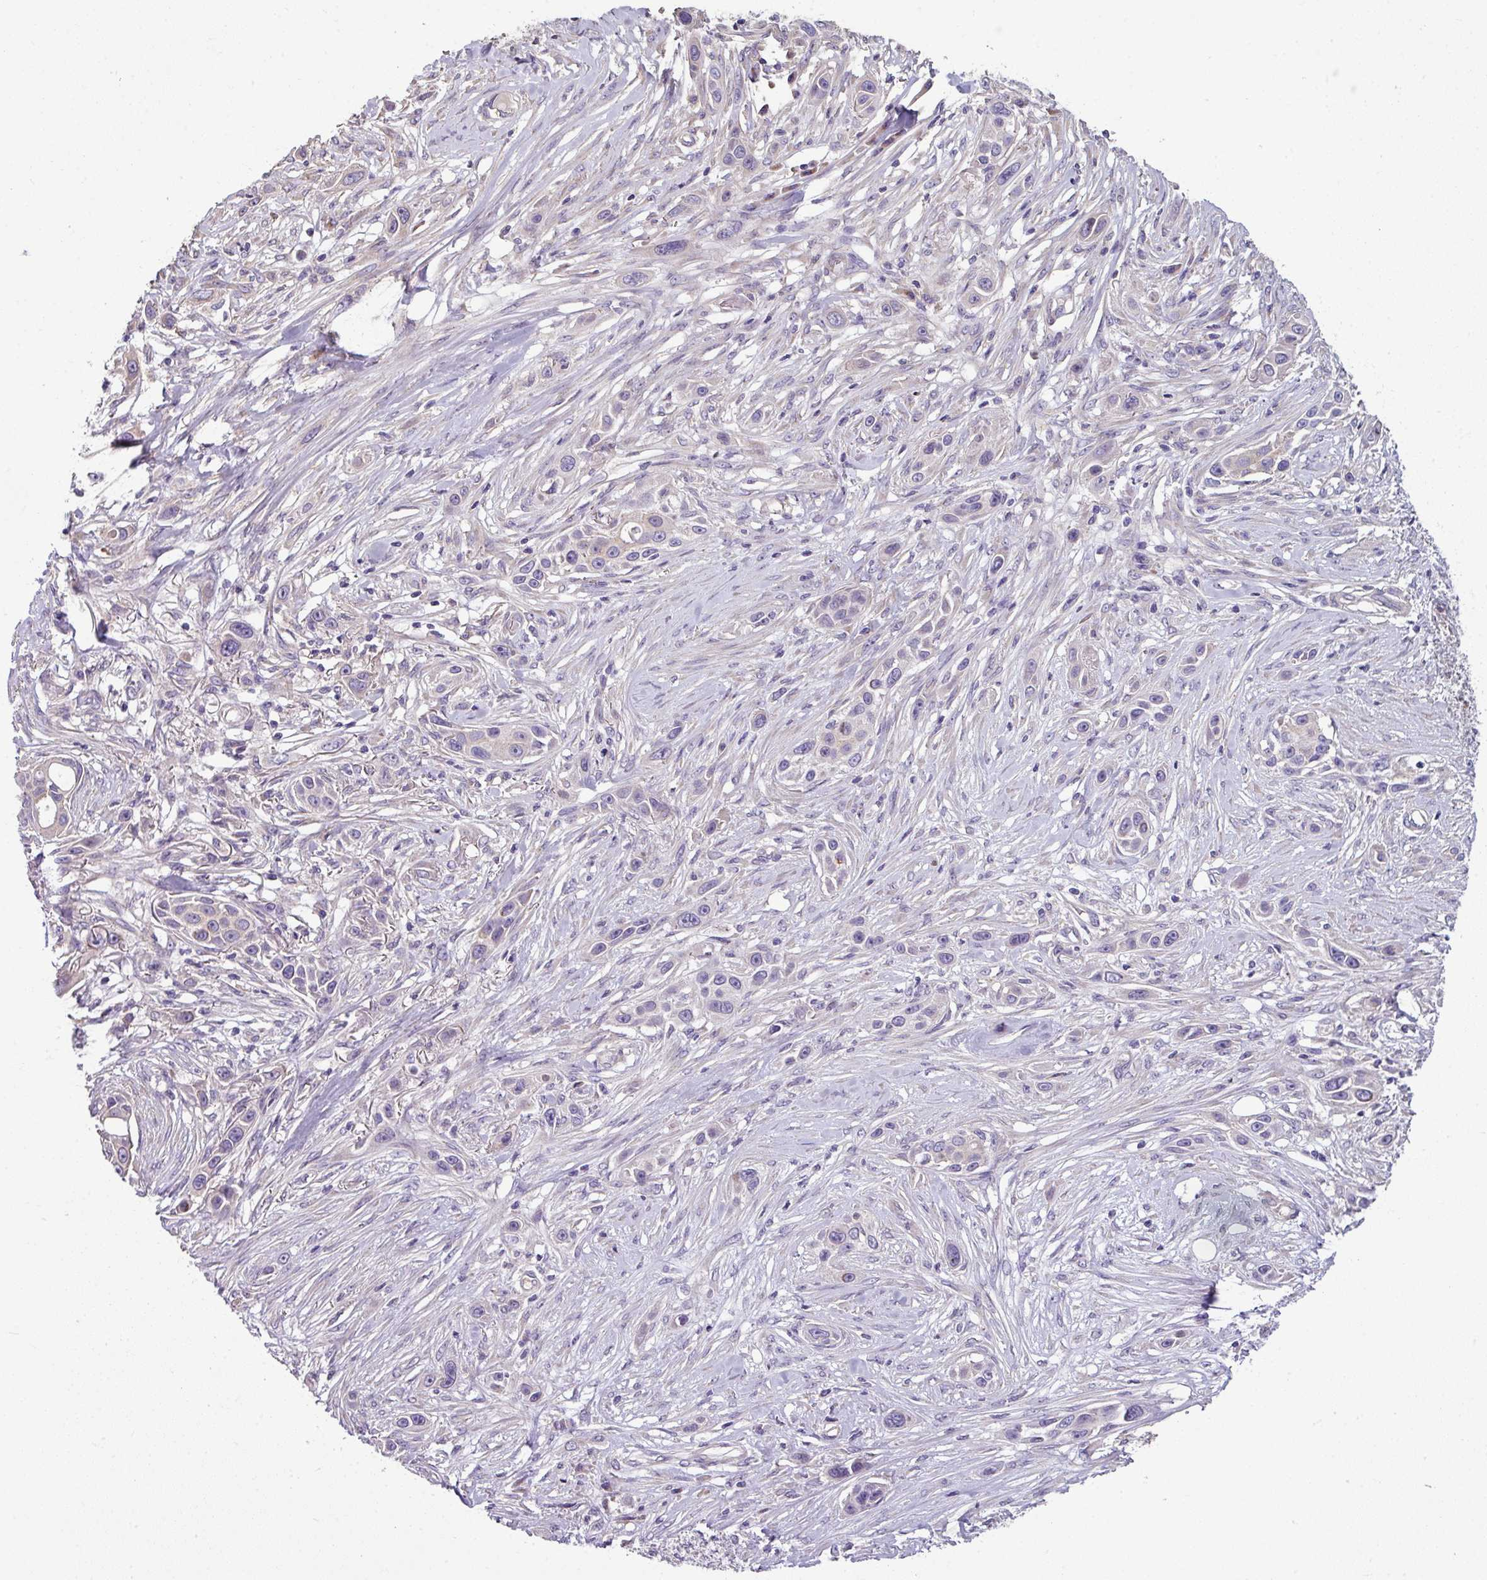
{"staining": {"intensity": "negative", "quantity": "none", "location": "none"}, "tissue": "skin cancer", "cell_type": "Tumor cells", "image_type": "cancer", "snomed": [{"axis": "morphology", "description": "Squamous cell carcinoma, NOS"}, {"axis": "topography", "description": "Skin"}], "caption": "A high-resolution photomicrograph shows immunohistochemistry staining of skin squamous cell carcinoma, which displays no significant expression in tumor cells.", "gene": "LRRC9", "patient": {"sex": "female", "age": 69}}